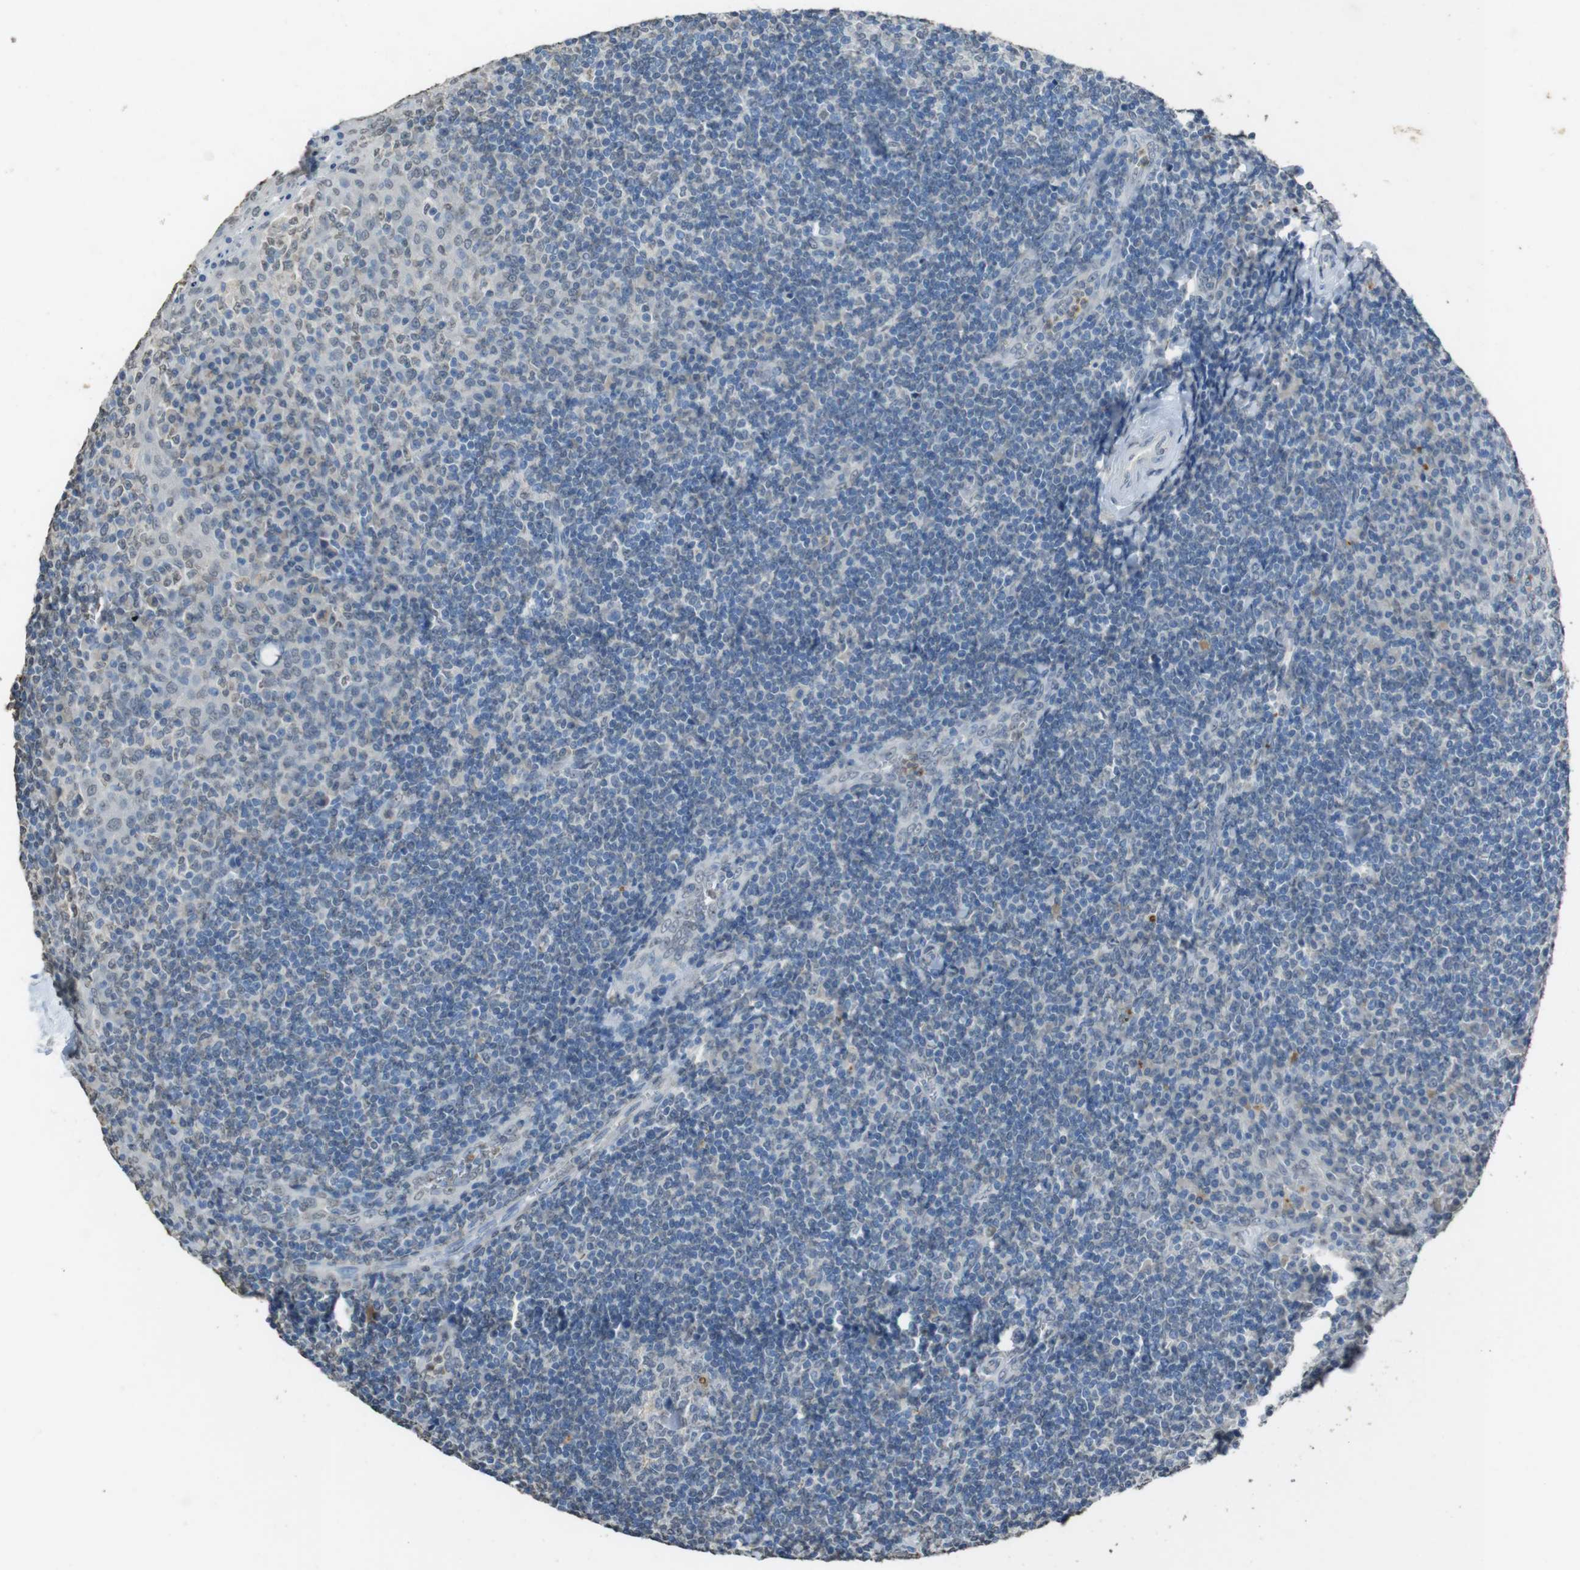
{"staining": {"intensity": "negative", "quantity": "none", "location": "none"}, "tissue": "tonsil", "cell_type": "Germinal center cells", "image_type": "normal", "snomed": [{"axis": "morphology", "description": "Normal tissue, NOS"}, {"axis": "topography", "description": "Tonsil"}], "caption": "This is a image of immunohistochemistry (IHC) staining of unremarkable tonsil, which shows no positivity in germinal center cells. Nuclei are stained in blue.", "gene": "STBD1", "patient": {"sex": "female", "age": 19}}